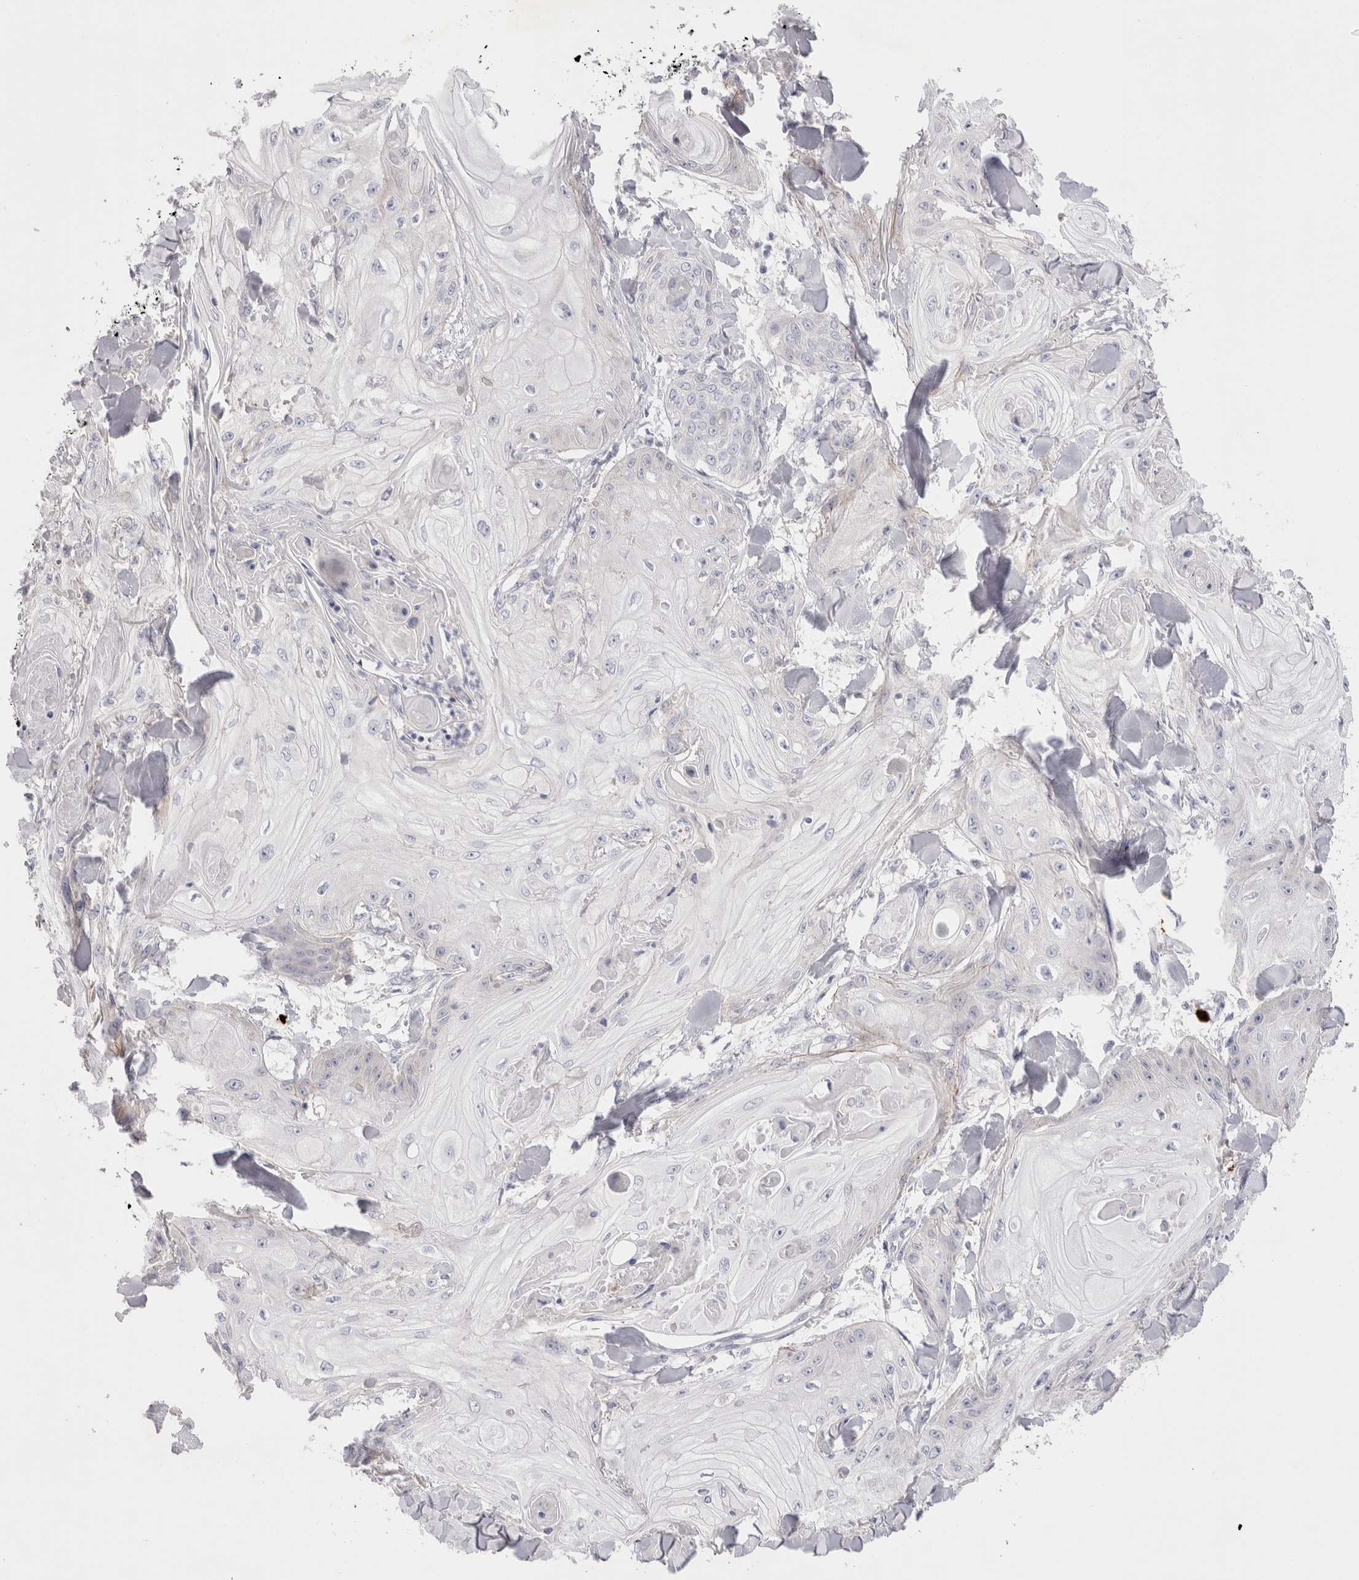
{"staining": {"intensity": "negative", "quantity": "none", "location": "none"}, "tissue": "skin cancer", "cell_type": "Tumor cells", "image_type": "cancer", "snomed": [{"axis": "morphology", "description": "Squamous cell carcinoma, NOS"}, {"axis": "topography", "description": "Skin"}], "caption": "Tumor cells show no significant protein expression in skin cancer (squamous cell carcinoma).", "gene": "SPINK2", "patient": {"sex": "male", "age": 74}}